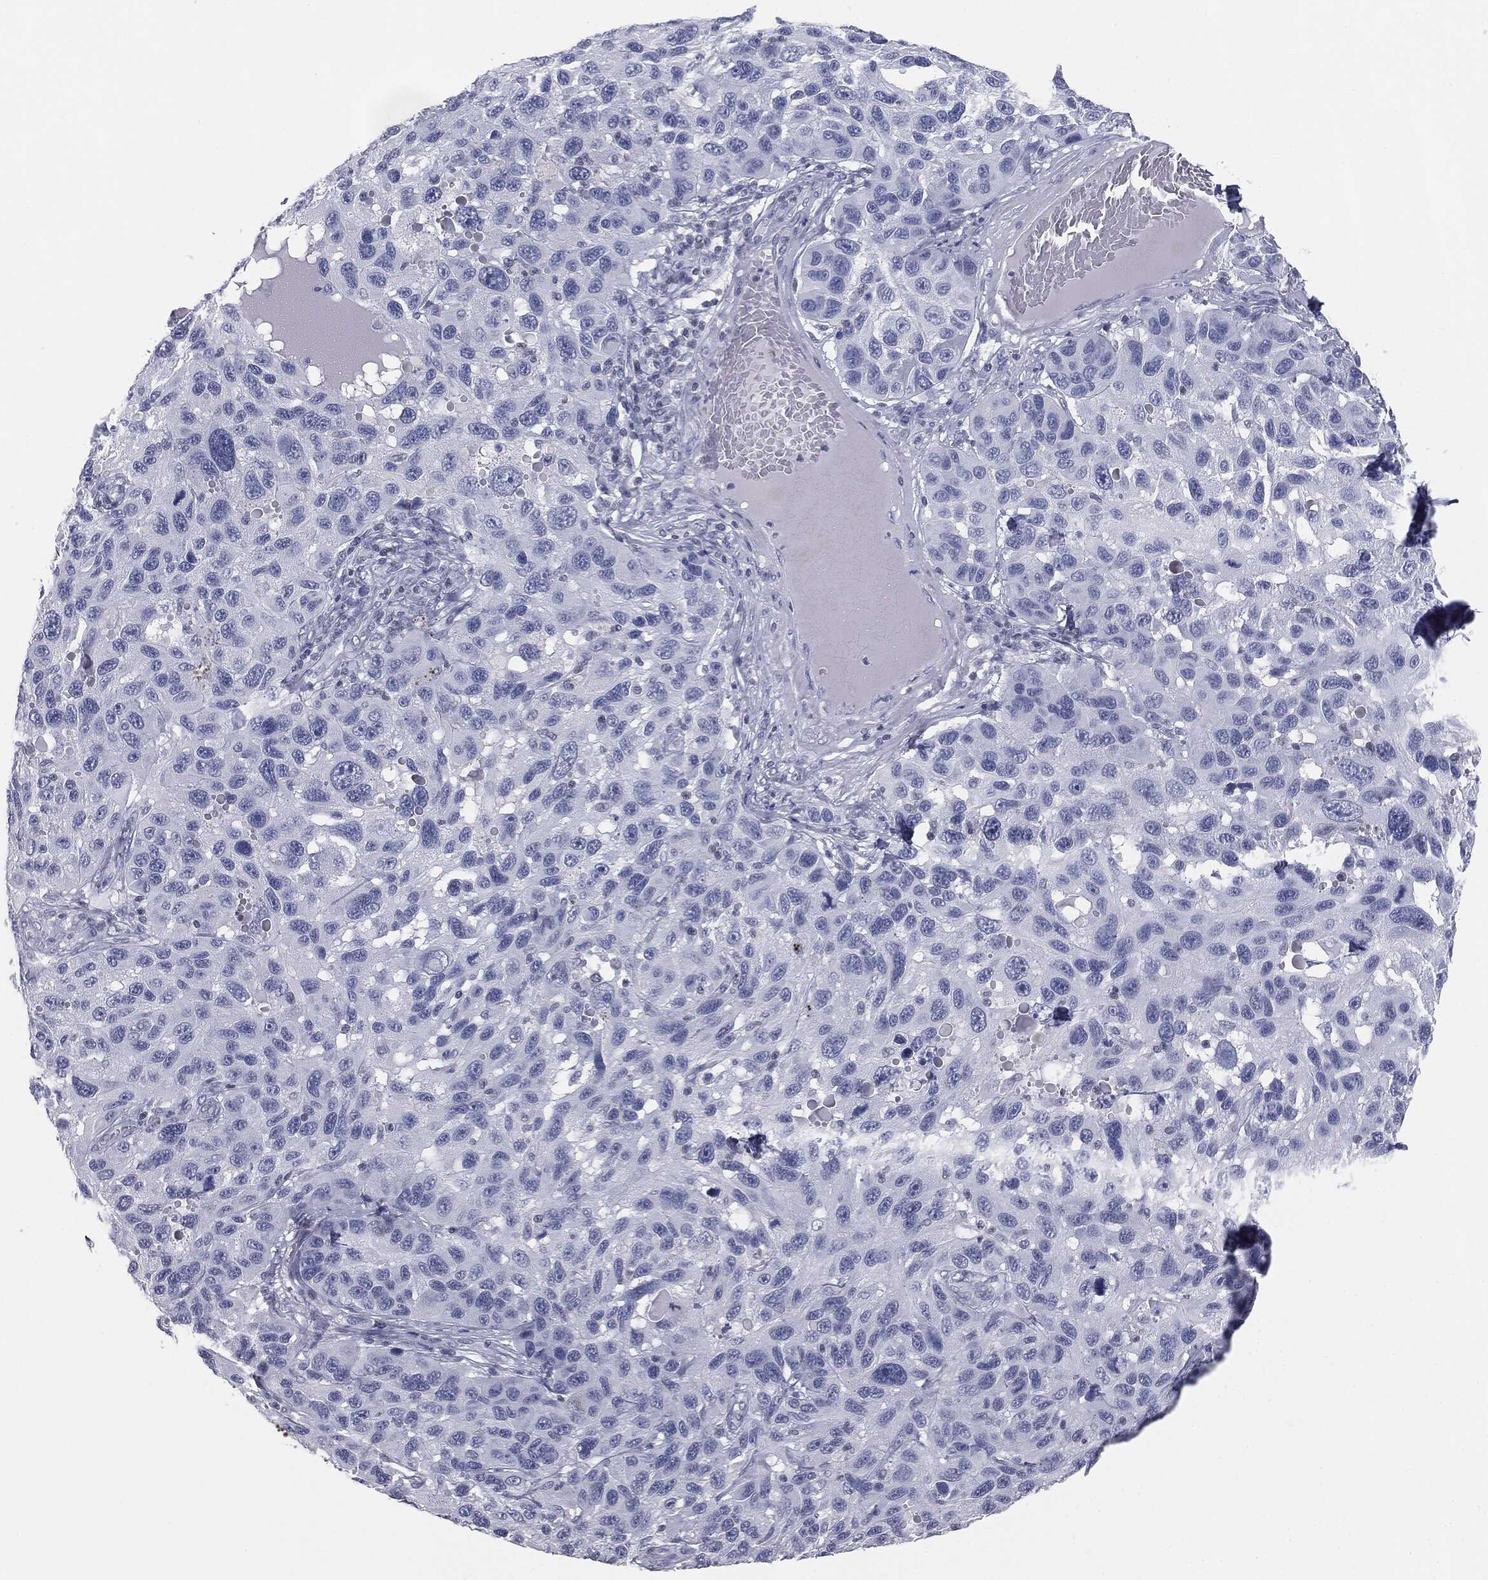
{"staining": {"intensity": "negative", "quantity": "none", "location": "none"}, "tissue": "melanoma", "cell_type": "Tumor cells", "image_type": "cancer", "snomed": [{"axis": "morphology", "description": "Malignant melanoma, NOS"}, {"axis": "topography", "description": "Skin"}], "caption": "IHC of malignant melanoma shows no positivity in tumor cells.", "gene": "ALDOB", "patient": {"sex": "male", "age": 53}}